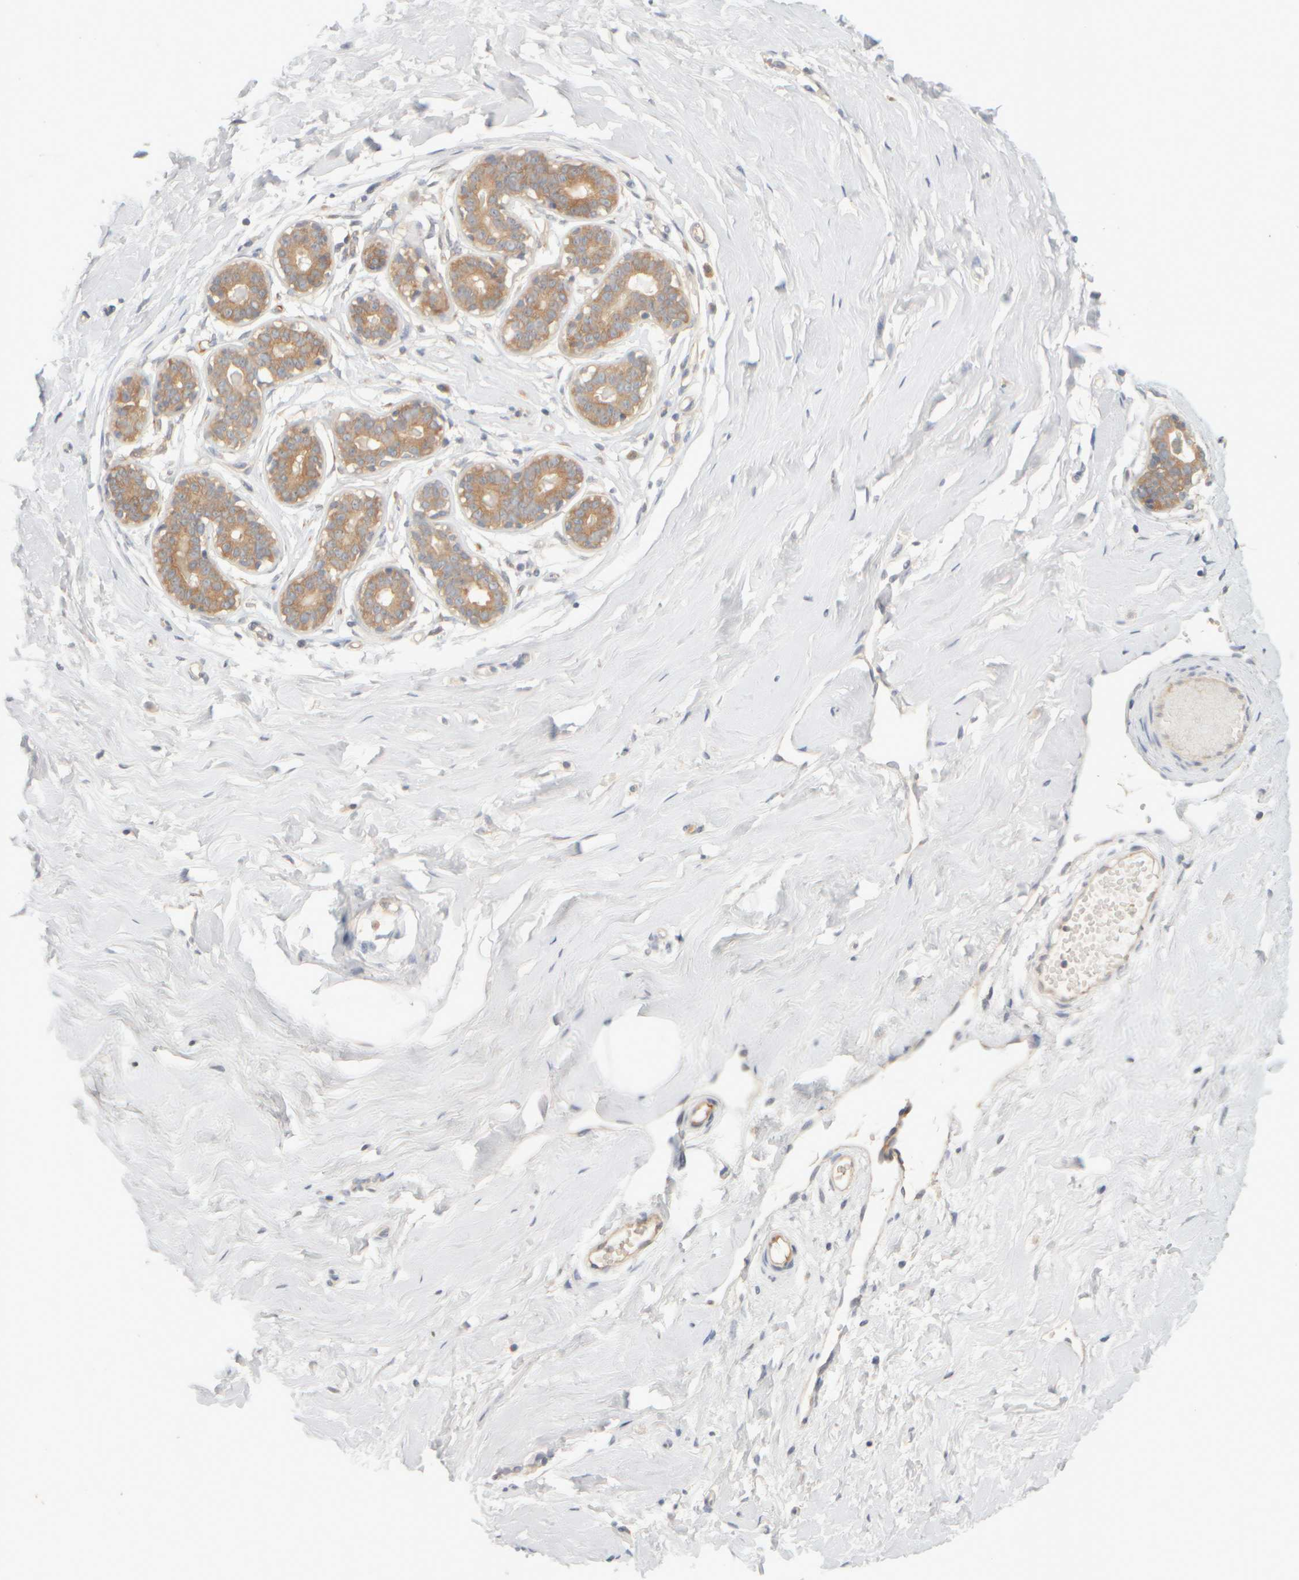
{"staining": {"intensity": "negative", "quantity": "none", "location": "none"}, "tissue": "breast", "cell_type": "Adipocytes", "image_type": "normal", "snomed": [{"axis": "morphology", "description": "Normal tissue, NOS"}, {"axis": "topography", "description": "Breast"}], "caption": "This micrograph is of unremarkable breast stained with immunohistochemistry to label a protein in brown with the nuclei are counter-stained blue. There is no expression in adipocytes. The staining is performed using DAB (3,3'-diaminobenzidine) brown chromogen with nuclei counter-stained in using hematoxylin.", "gene": "GOPC", "patient": {"sex": "female", "age": 23}}